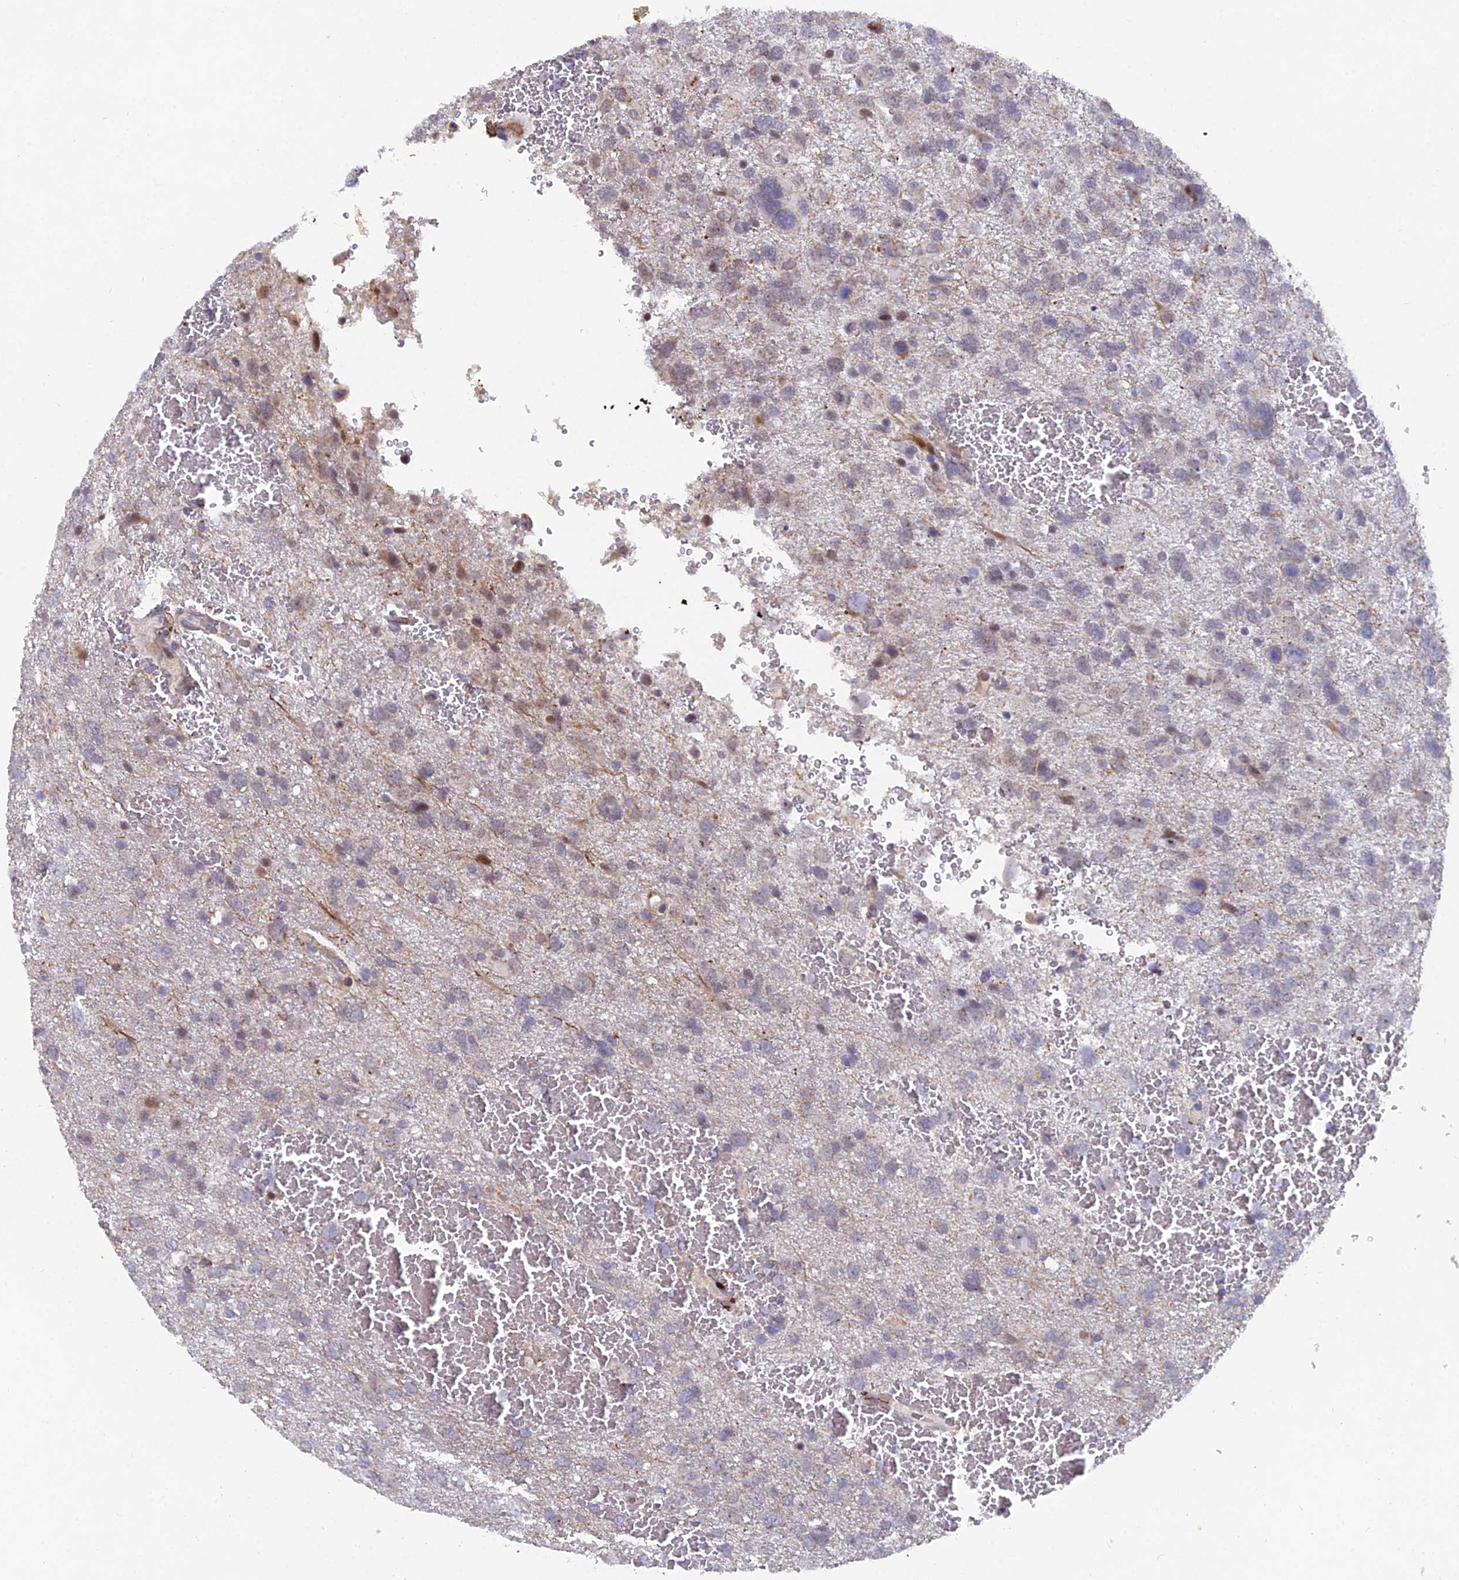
{"staining": {"intensity": "weak", "quantity": "<25%", "location": "cytoplasmic/membranous"}, "tissue": "glioma", "cell_type": "Tumor cells", "image_type": "cancer", "snomed": [{"axis": "morphology", "description": "Glioma, malignant, High grade"}, {"axis": "topography", "description": "Brain"}], "caption": "Histopathology image shows no significant protein expression in tumor cells of glioma. Brightfield microscopy of immunohistochemistry stained with DAB (3,3'-diaminobenzidine) (brown) and hematoxylin (blue), captured at high magnification.", "gene": "XKR9", "patient": {"sex": "male", "age": 61}}